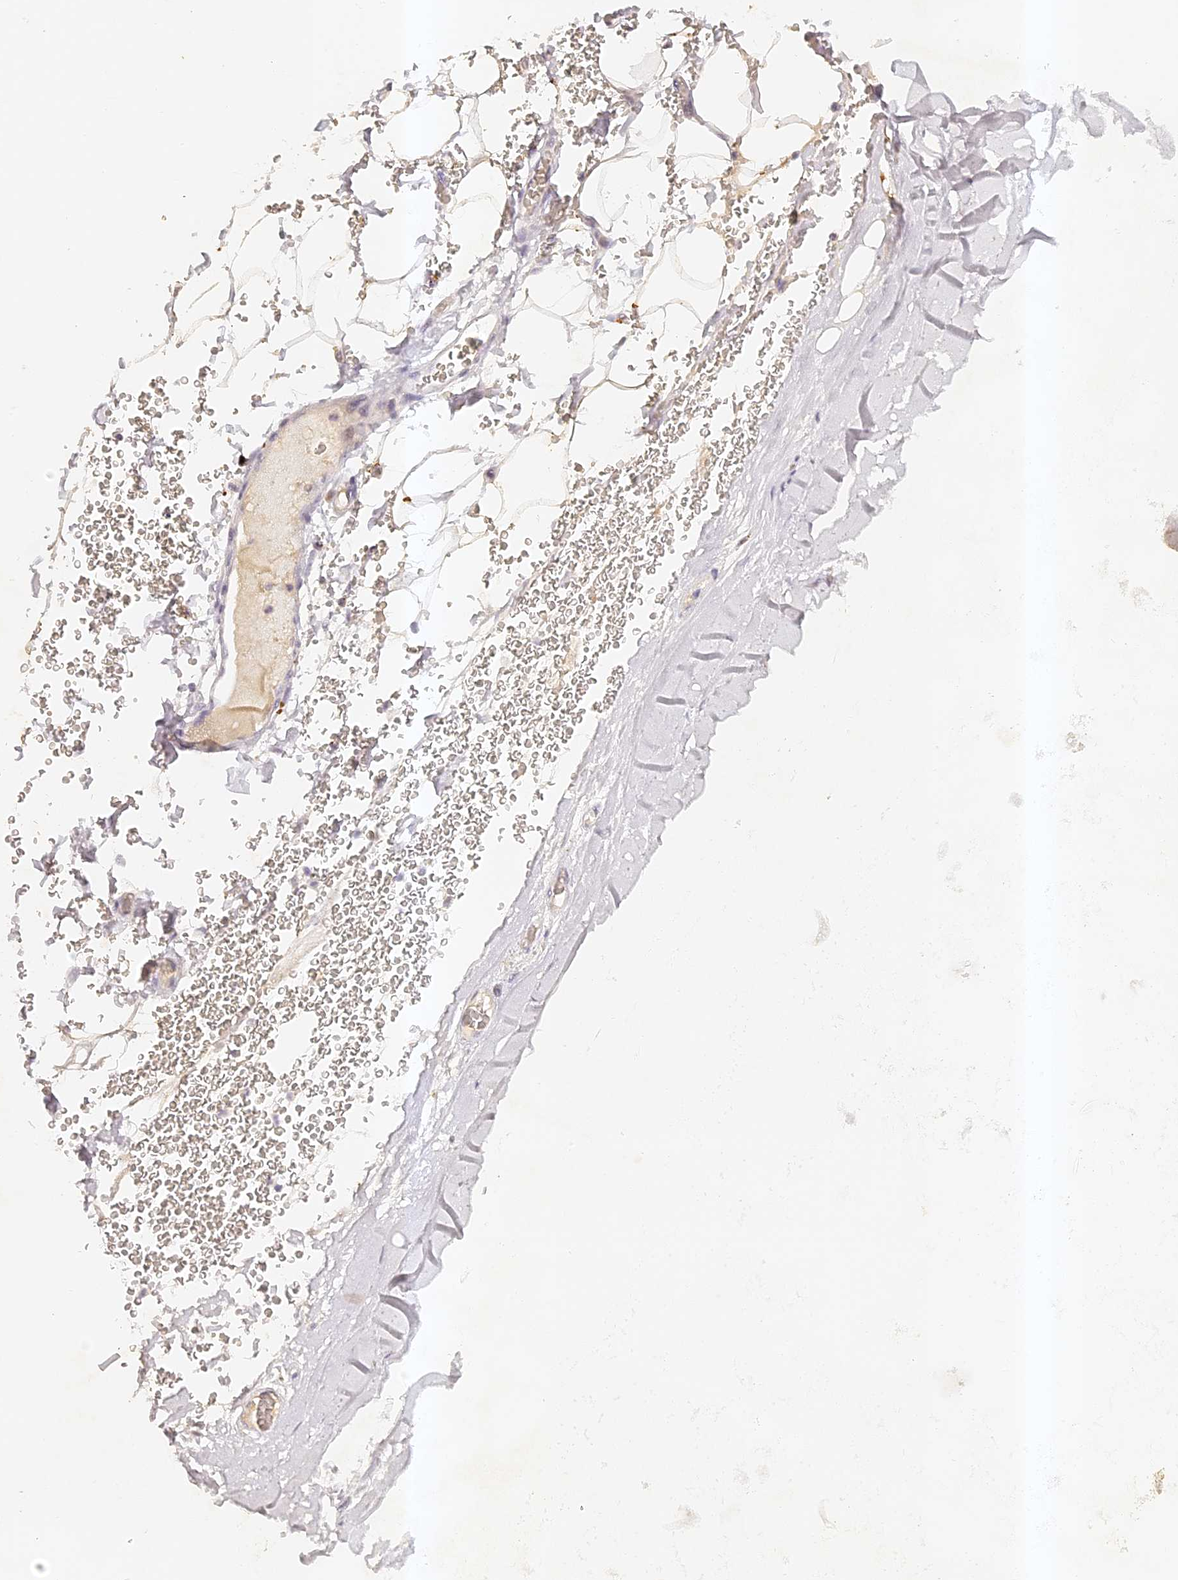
{"staining": {"intensity": "negative", "quantity": "none", "location": "none"}, "tissue": "adipose tissue", "cell_type": "Adipocytes", "image_type": "normal", "snomed": [{"axis": "morphology", "description": "Normal tissue, NOS"}, {"axis": "topography", "description": "Bronchus"}], "caption": "The photomicrograph displays no staining of adipocytes in normal adipose tissue.", "gene": "ELL3", "patient": {"sex": "male", "age": 66}}